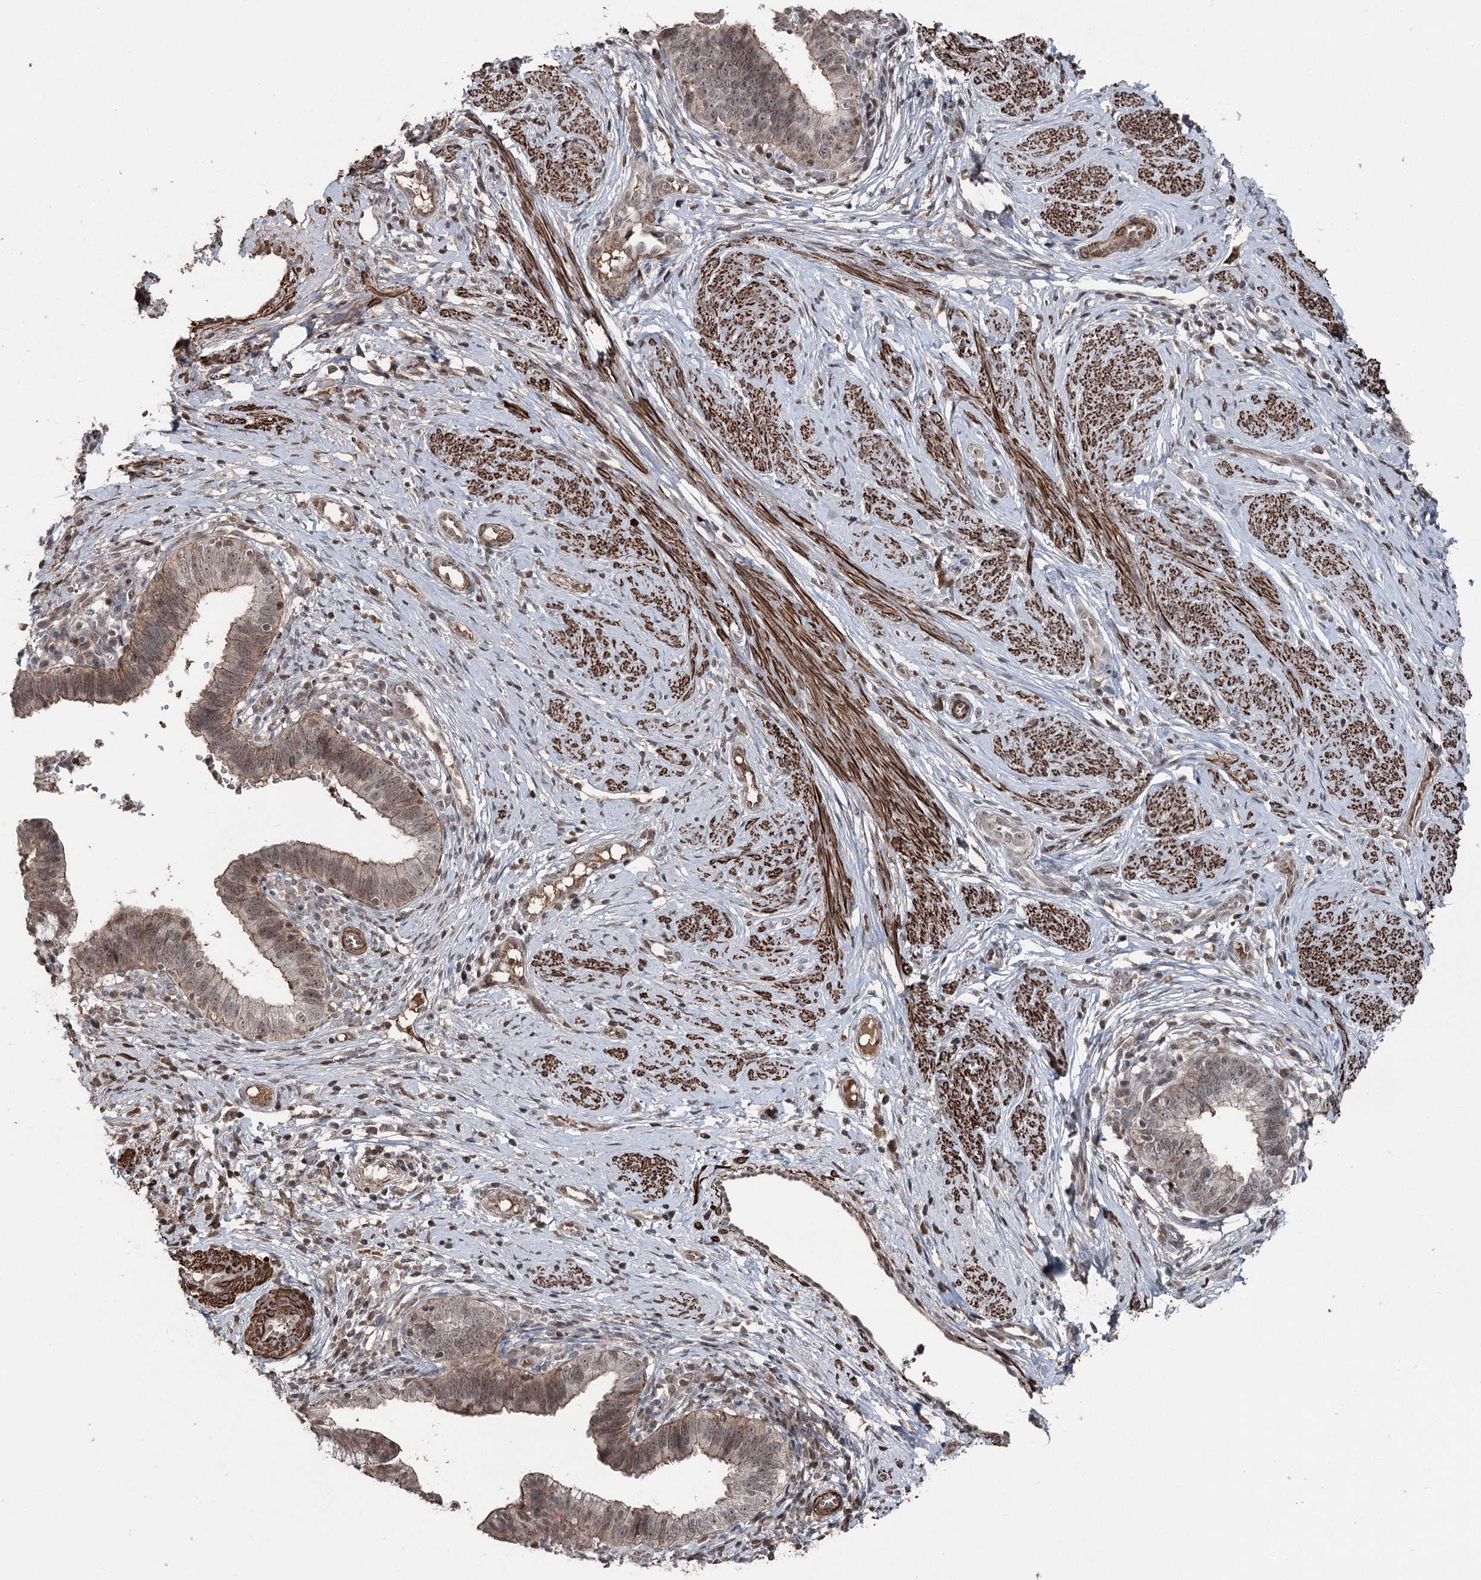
{"staining": {"intensity": "weak", "quantity": ">75%", "location": "cytoplasmic/membranous,nuclear"}, "tissue": "cervical cancer", "cell_type": "Tumor cells", "image_type": "cancer", "snomed": [{"axis": "morphology", "description": "Adenocarcinoma, NOS"}, {"axis": "topography", "description": "Cervix"}], "caption": "A histopathology image of cervical cancer stained for a protein displays weak cytoplasmic/membranous and nuclear brown staining in tumor cells.", "gene": "CCDC82", "patient": {"sex": "female", "age": 36}}